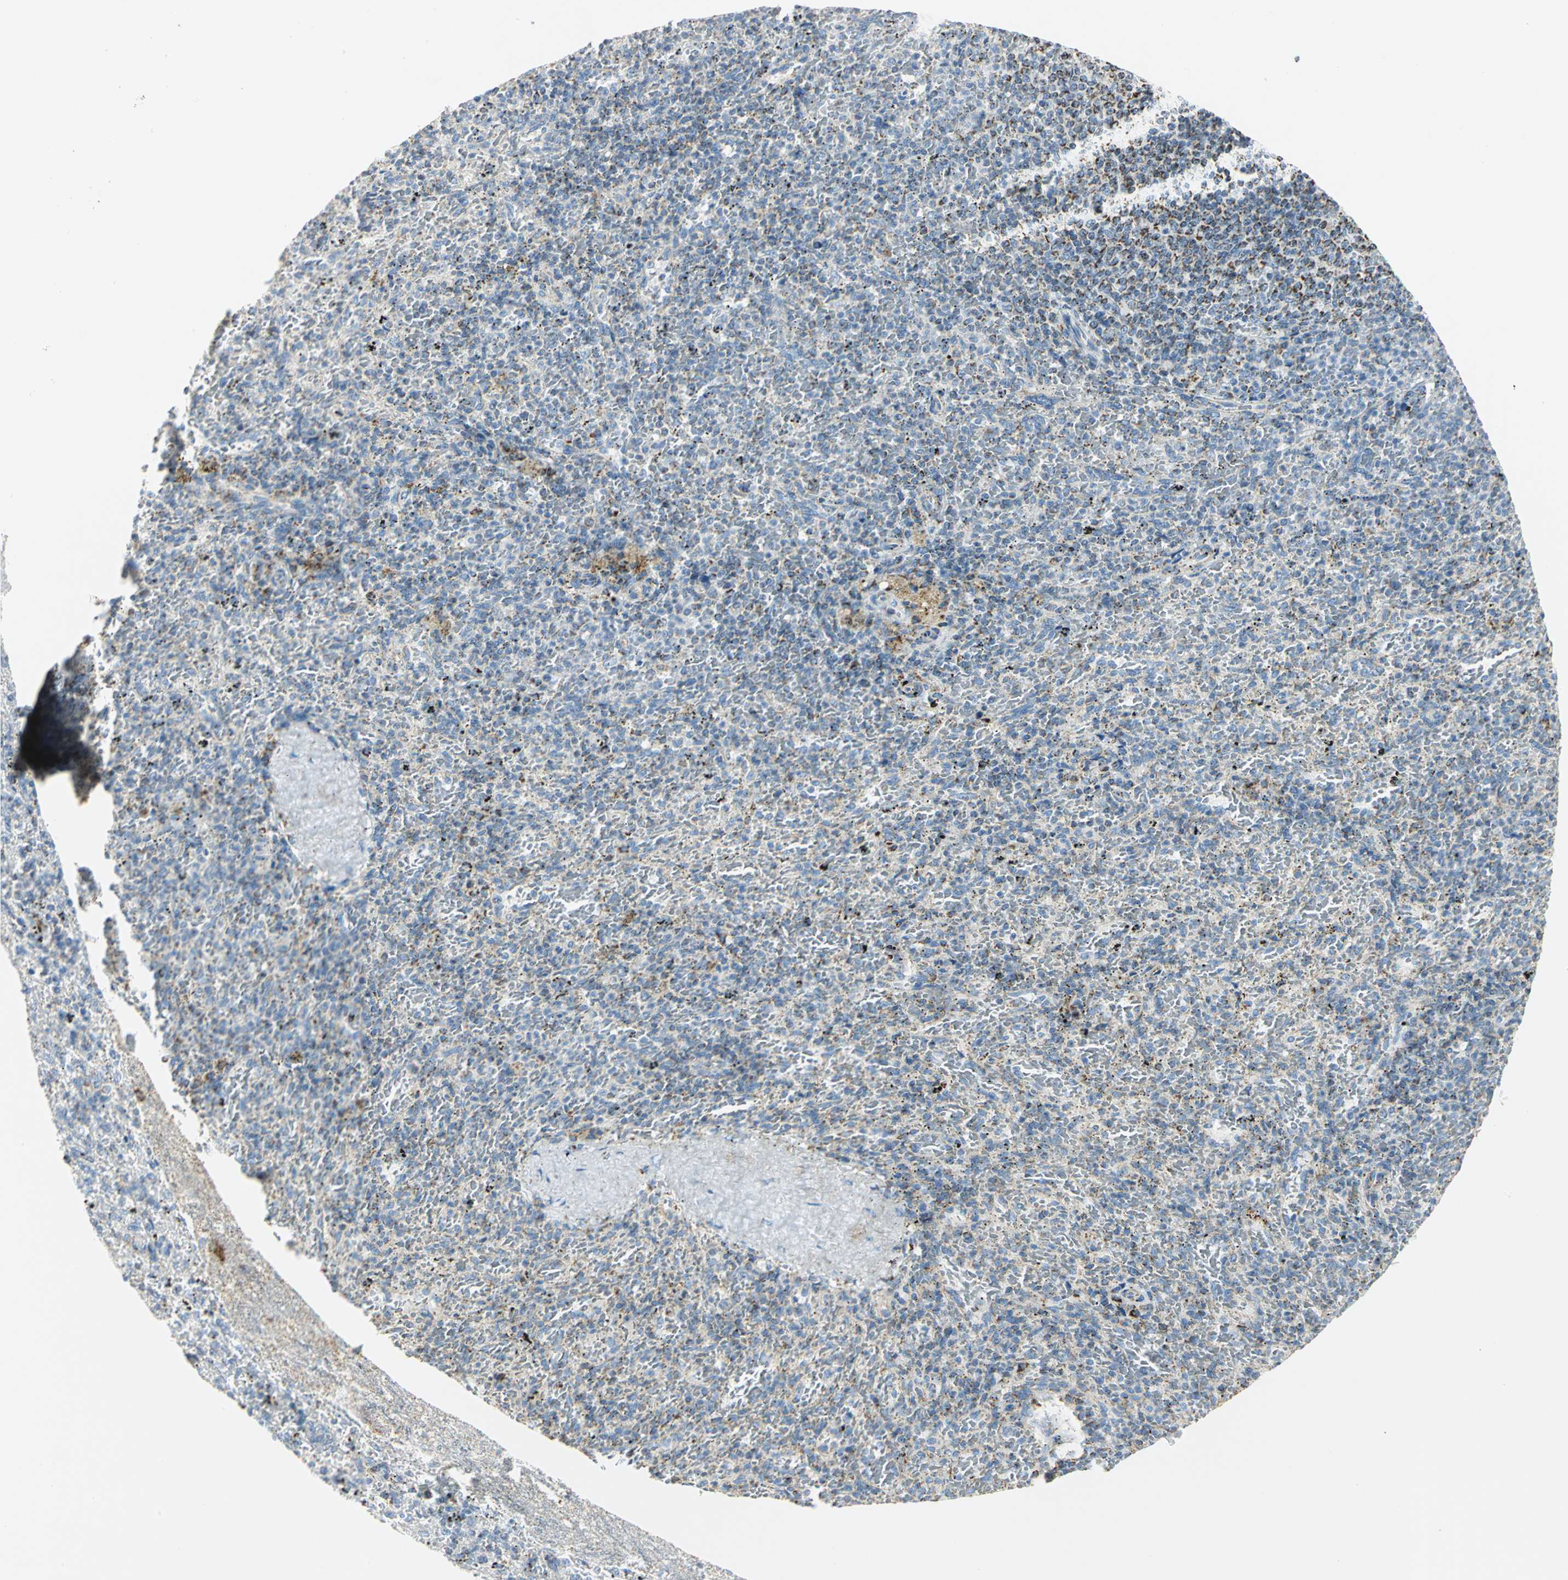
{"staining": {"intensity": "moderate", "quantity": "<25%", "location": "cytoplasmic/membranous"}, "tissue": "spleen", "cell_type": "Cells in red pulp", "image_type": "normal", "snomed": [{"axis": "morphology", "description": "Normal tissue, NOS"}, {"axis": "topography", "description": "Spleen"}], "caption": "DAB immunohistochemical staining of benign spleen exhibits moderate cytoplasmic/membranous protein expression in approximately <25% of cells in red pulp.", "gene": "NTRK1", "patient": {"sex": "female", "age": 43}}